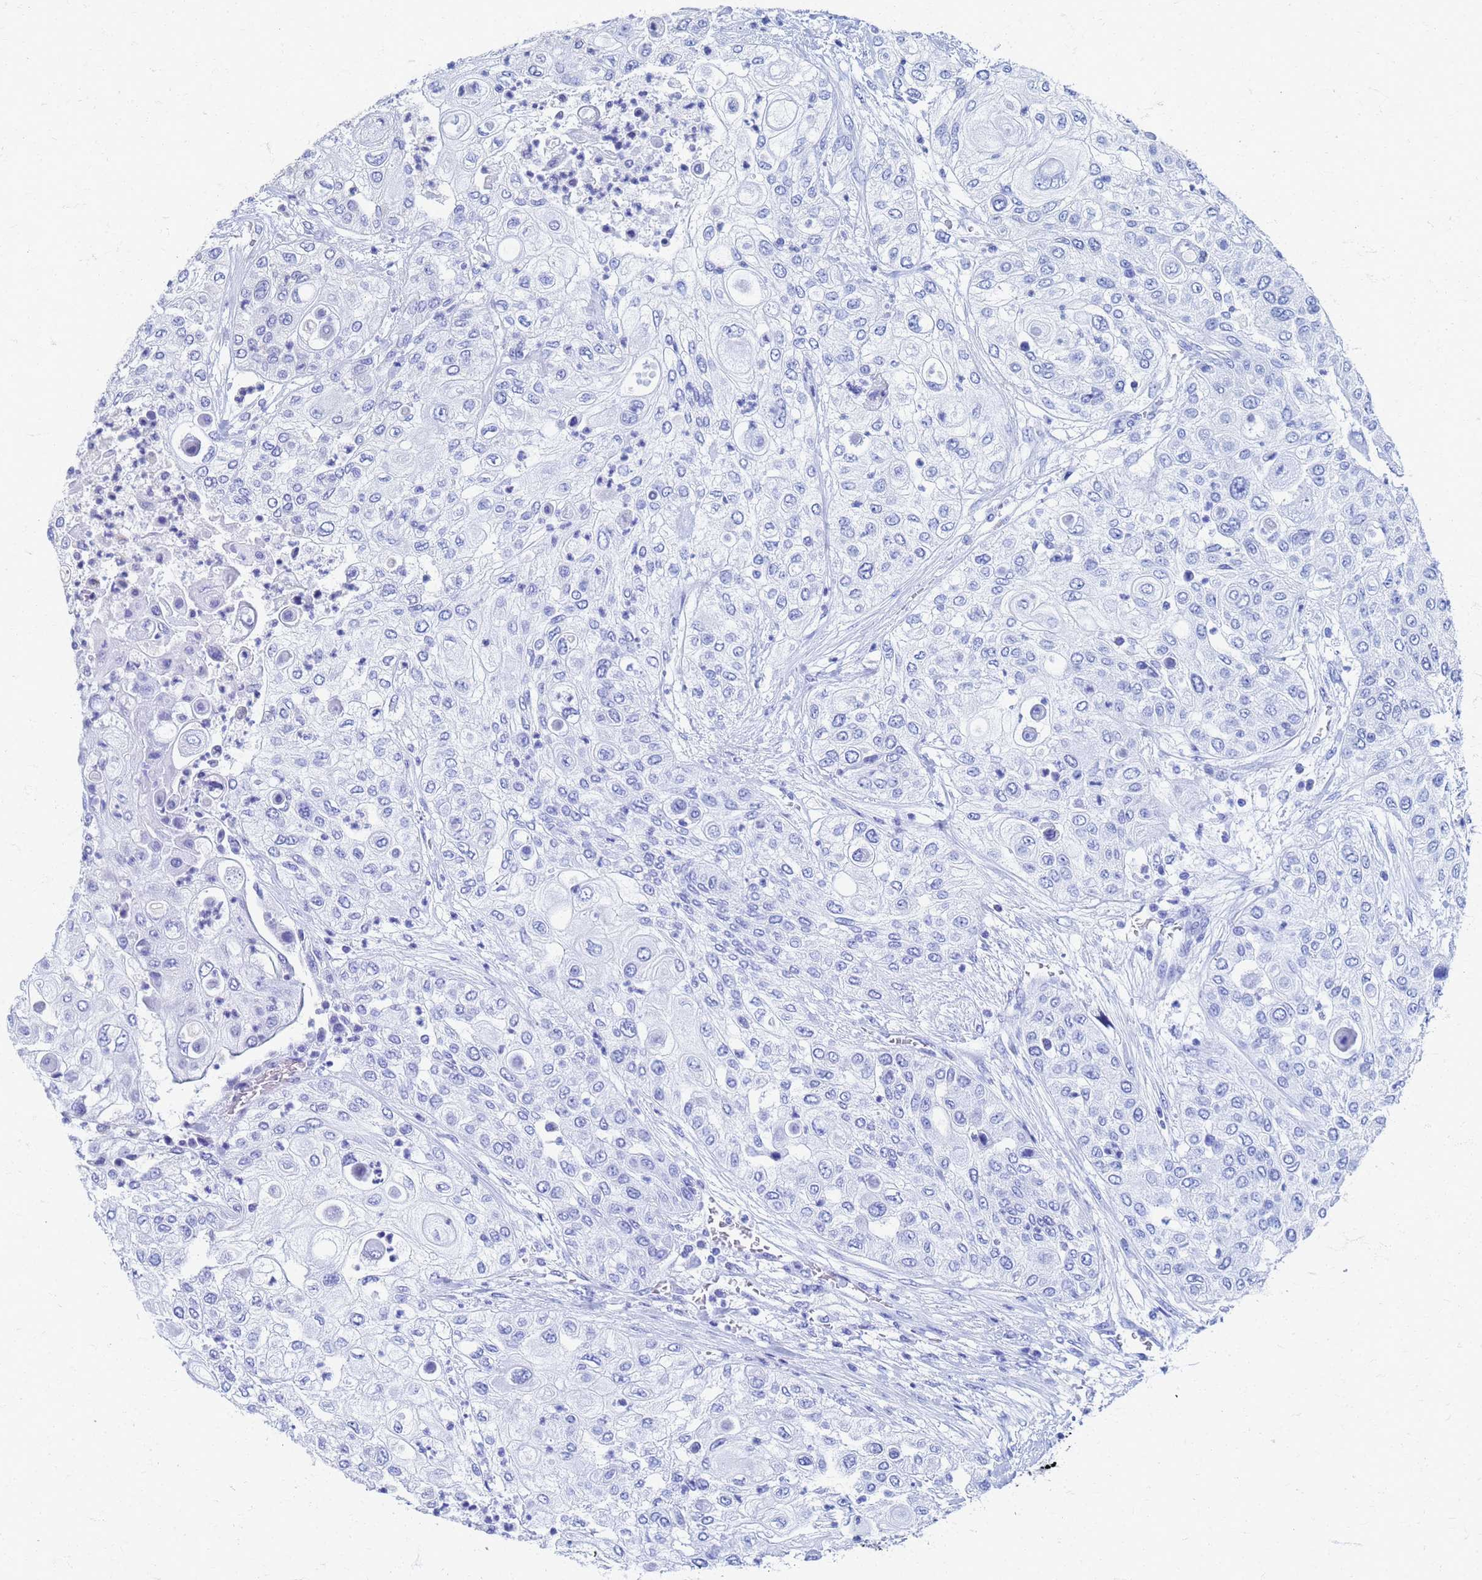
{"staining": {"intensity": "negative", "quantity": "none", "location": "none"}, "tissue": "urothelial cancer", "cell_type": "Tumor cells", "image_type": "cancer", "snomed": [{"axis": "morphology", "description": "Urothelial carcinoma, High grade"}, {"axis": "topography", "description": "Urinary bladder"}], "caption": "Immunohistochemical staining of human urothelial cancer shows no significant positivity in tumor cells.", "gene": "ATPAF1", "patient": {"sex": "female", "age": 79}}